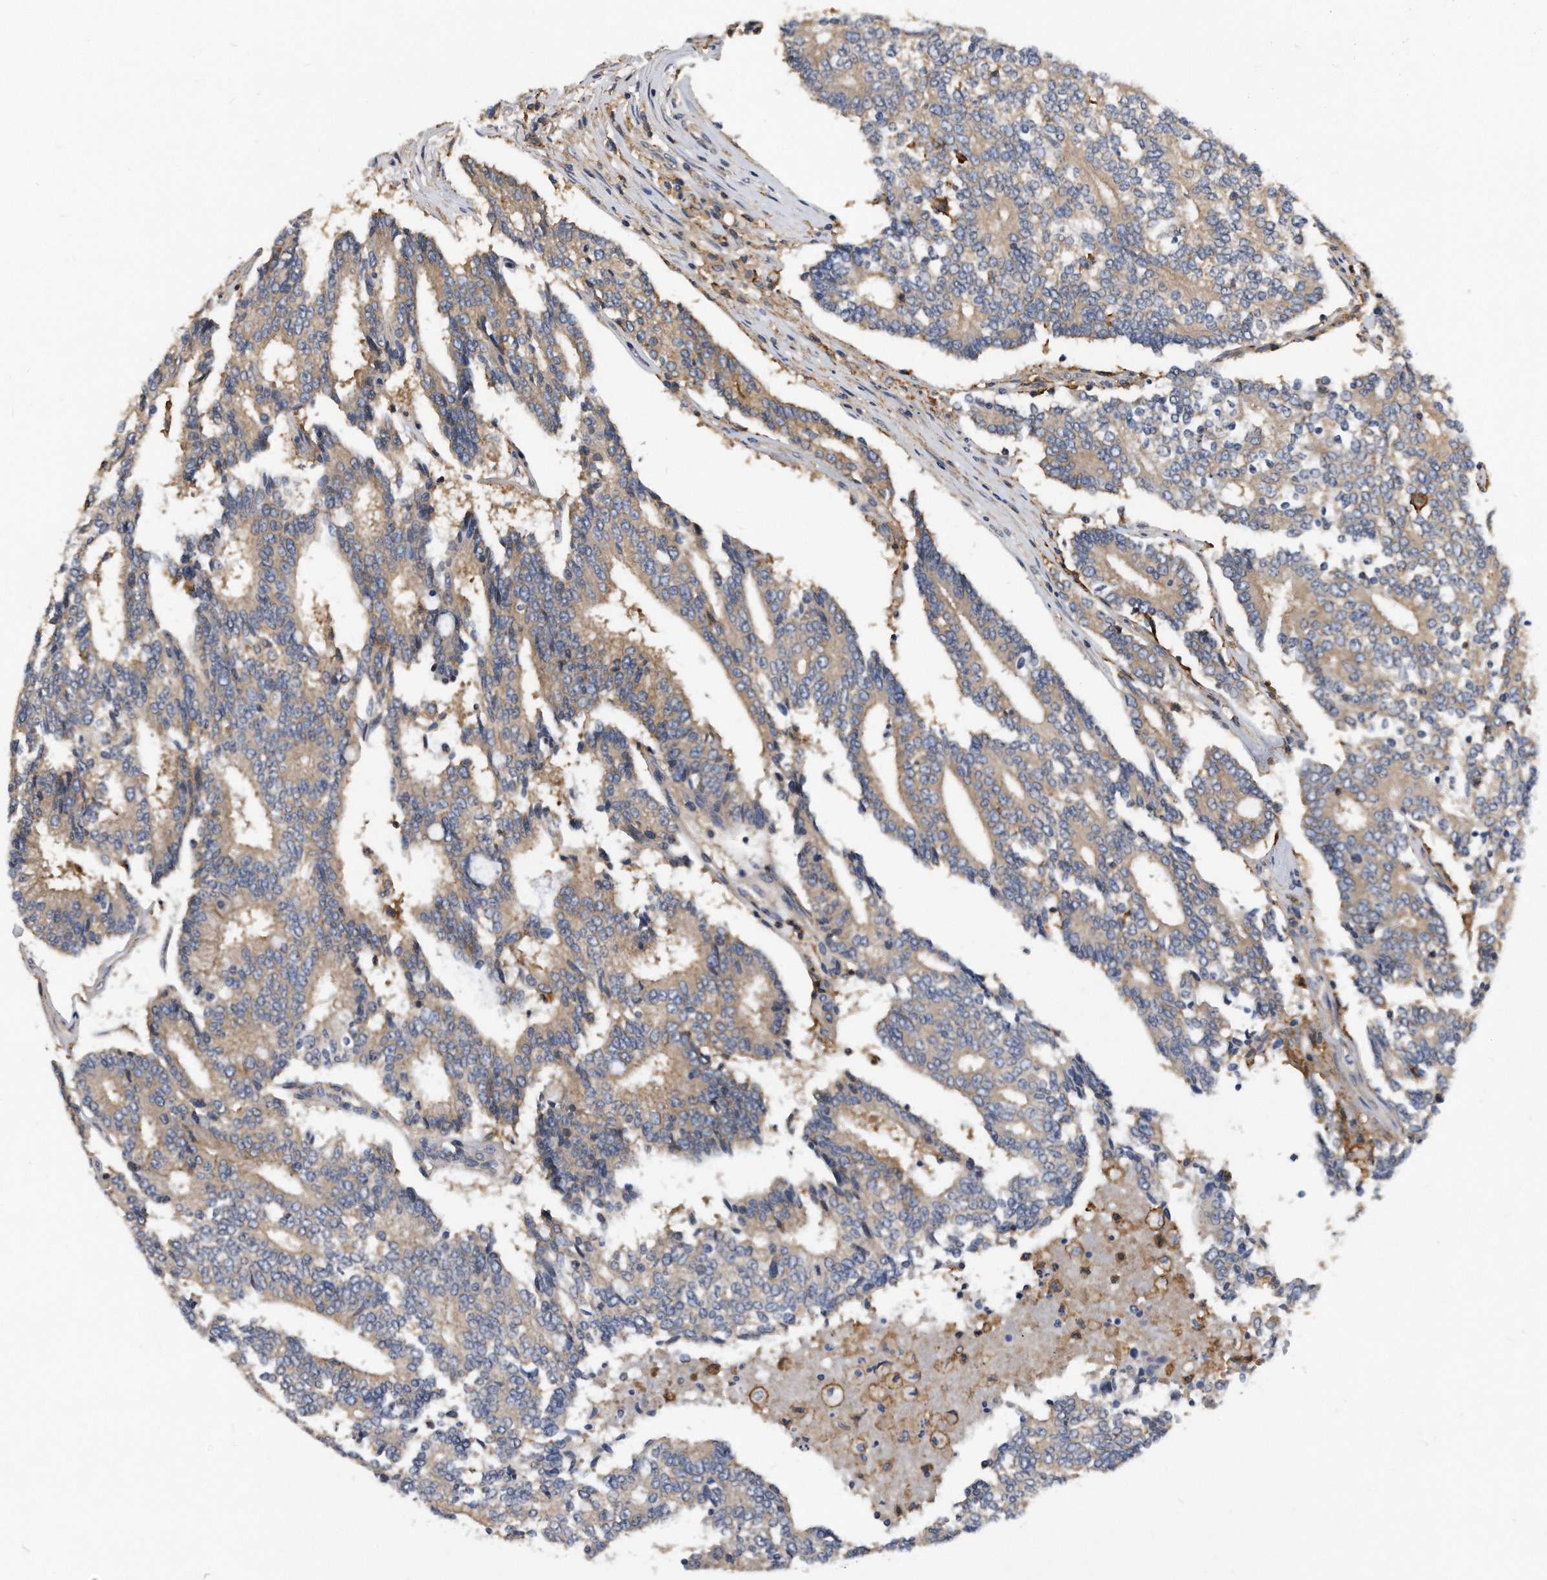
{"staining": {"intensity": "weak", "quantity": "25%-75%", "location": "cytoplasmic/membranous"}, "tissue": "prostate cancer", "cell_type": "Tumor cells", "image_type": "cancer", "snomed": [{"axis": "morphology", "description": "Normal tissue, NOS"}, {"axis": "morphology", "description": "Adenocarcinoma, High grade"}, {"axis": "topography", "description": "Prostate"}, {"axis": "topography", "description": "Seminal veicle"}], "caption": "There is low levels of weak cytoplasmic/membranous positivity in tumor cells of prostate high-grade adenocarcinoma, as demonstrated by immunohistochemical staining (brown color).", "gene": "ATG5", "patient": {"sex": "male", "age": 55}}